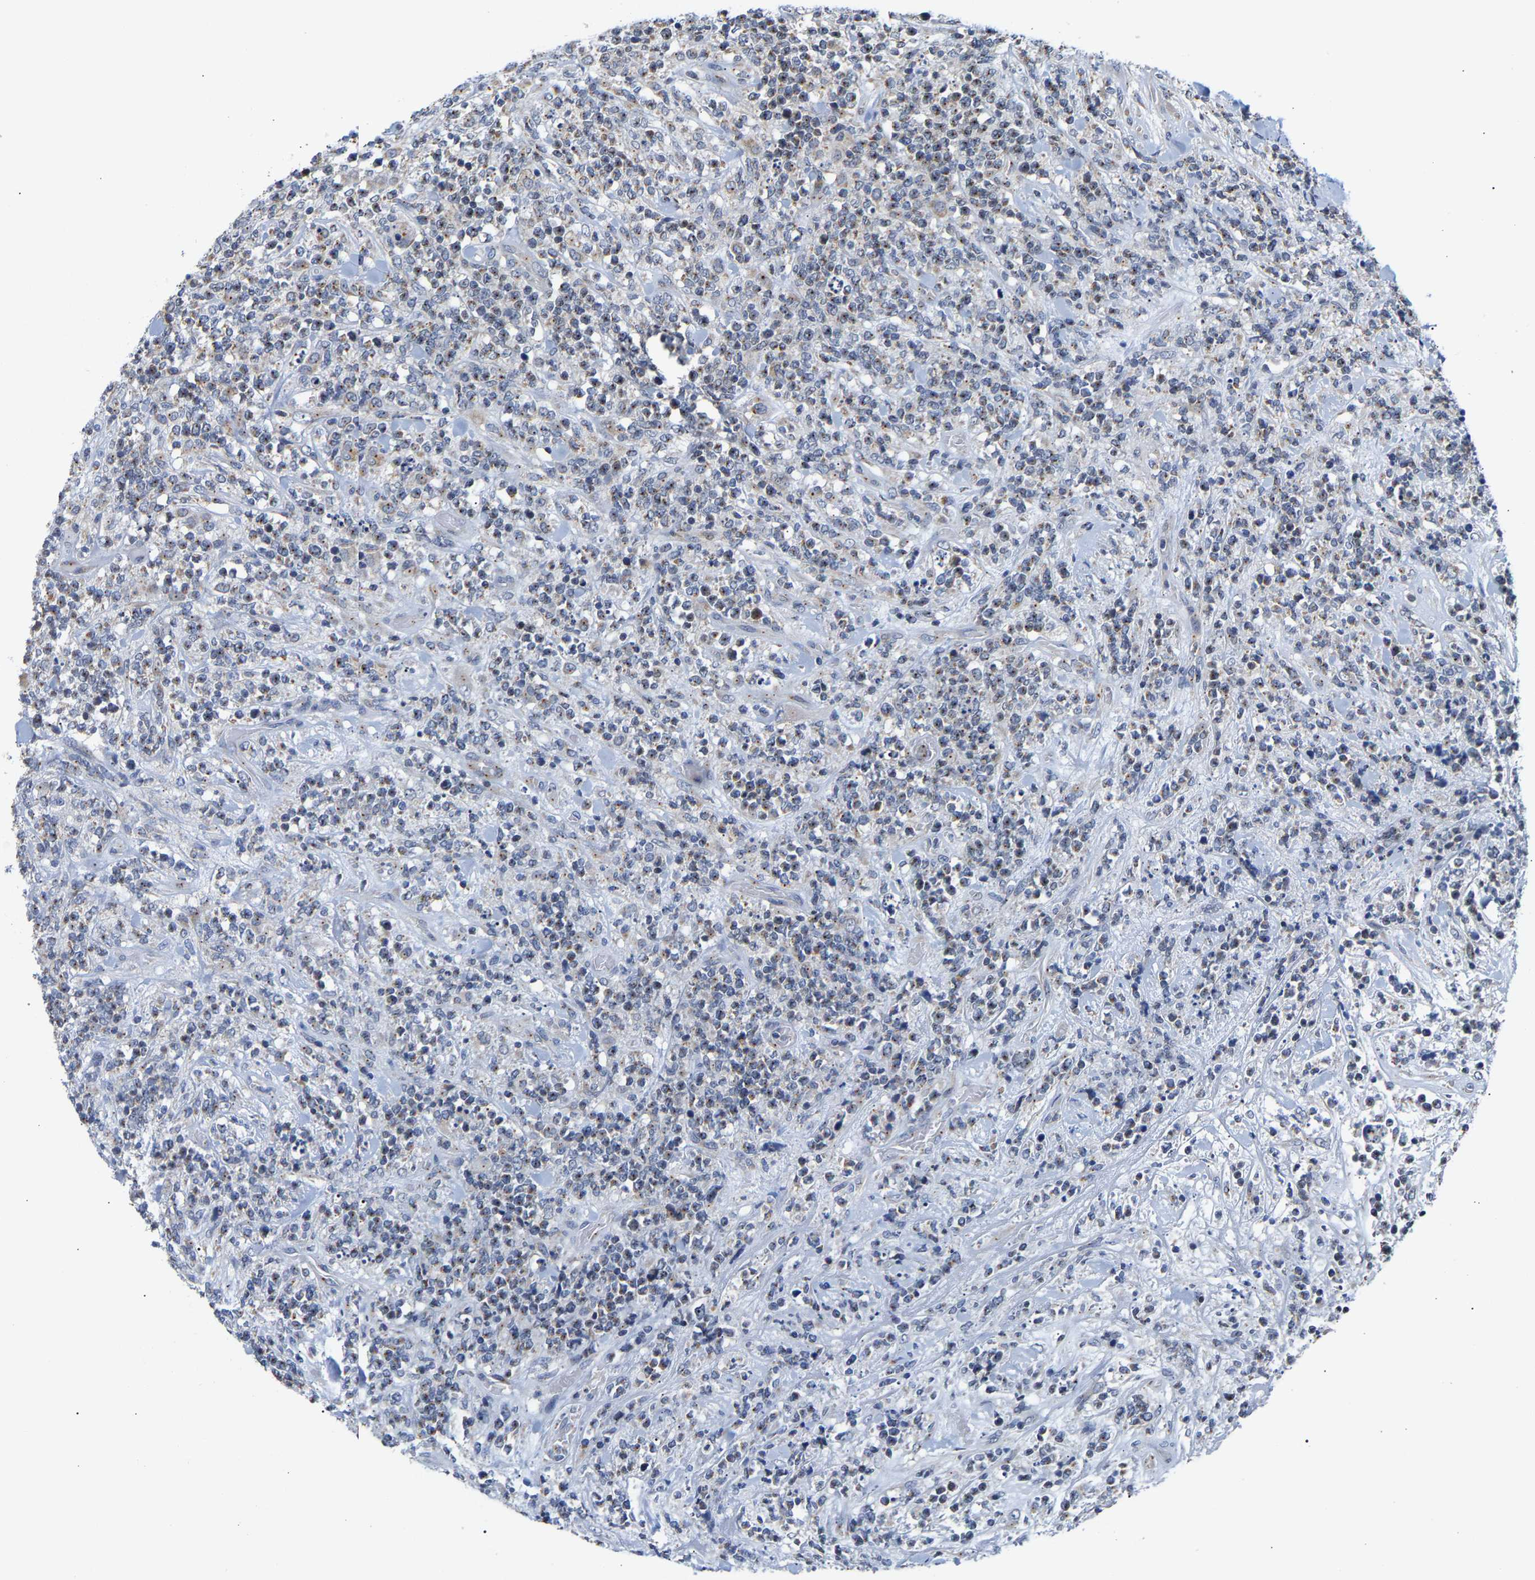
{"staining": {"intensity": "moderate", "quantity": "<25%", "location": "cytoplasmic/membranous"}, "tissue": "lymphoma", "cell_type": "Tumor cells", "image_type": "cancer", "snomed": [{"axis": "morphology", "description": "Malignant lymphoma, non-Hodgkin's type, High grade"}, {"axis": "topography", "description": "Soft tissue"}], "caption": "Immunohistochemical staining of human malignant lymphoma, non-Hodgkin's type (high-grade) reveals low levels of moderate cytoplasmic/membranous positivity in about <25% of tumor cells.", "gene": "PCNT", "patient": {"sex": "male", "age": 18}}